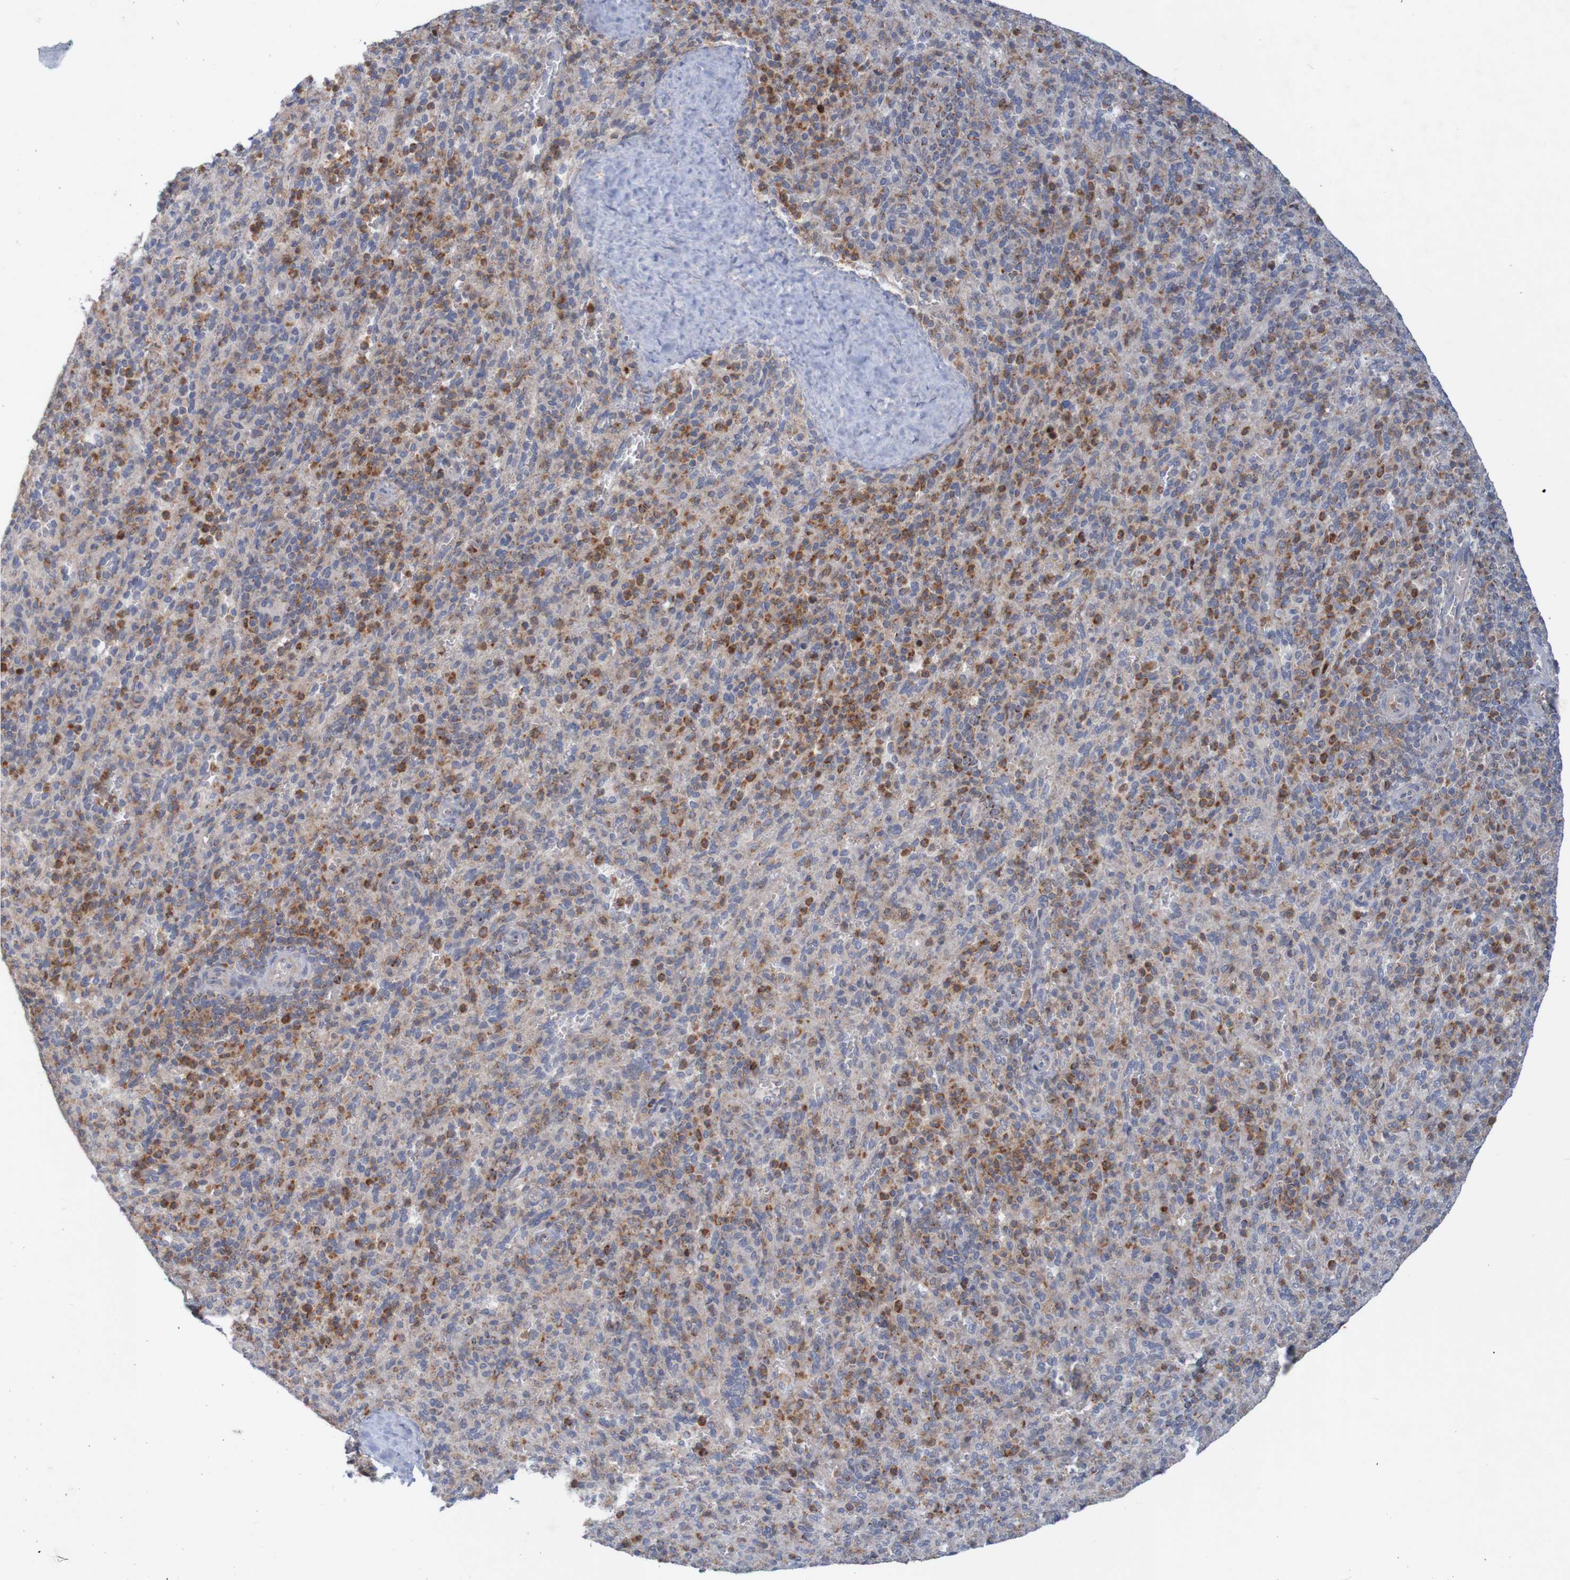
{"staining": {"intensity": "moderate", "quantity": "25%-75%", "location": "cytoplasmic/membranous"}, "tissue": "spleen", "cell_type": "Cells in red pulp", "image_type": "normal", "snomed": [{"axis": "morphology", "description": "Normal tissue, NOS"}, {"axis": "topography", "description": "Spleen"}], "caption": "Protein analysis of unremarkable spleen demonstrates moderate cytoplasmic/membranous expression in about 25%-75% of cells in red pulp. The protein is stained brown, and the nuclei are stained in blue (DAB IHC with brightfield microscopy, high magnification).", "gene": "NAV2", "patient": {"sex": "male", "age": 36}}